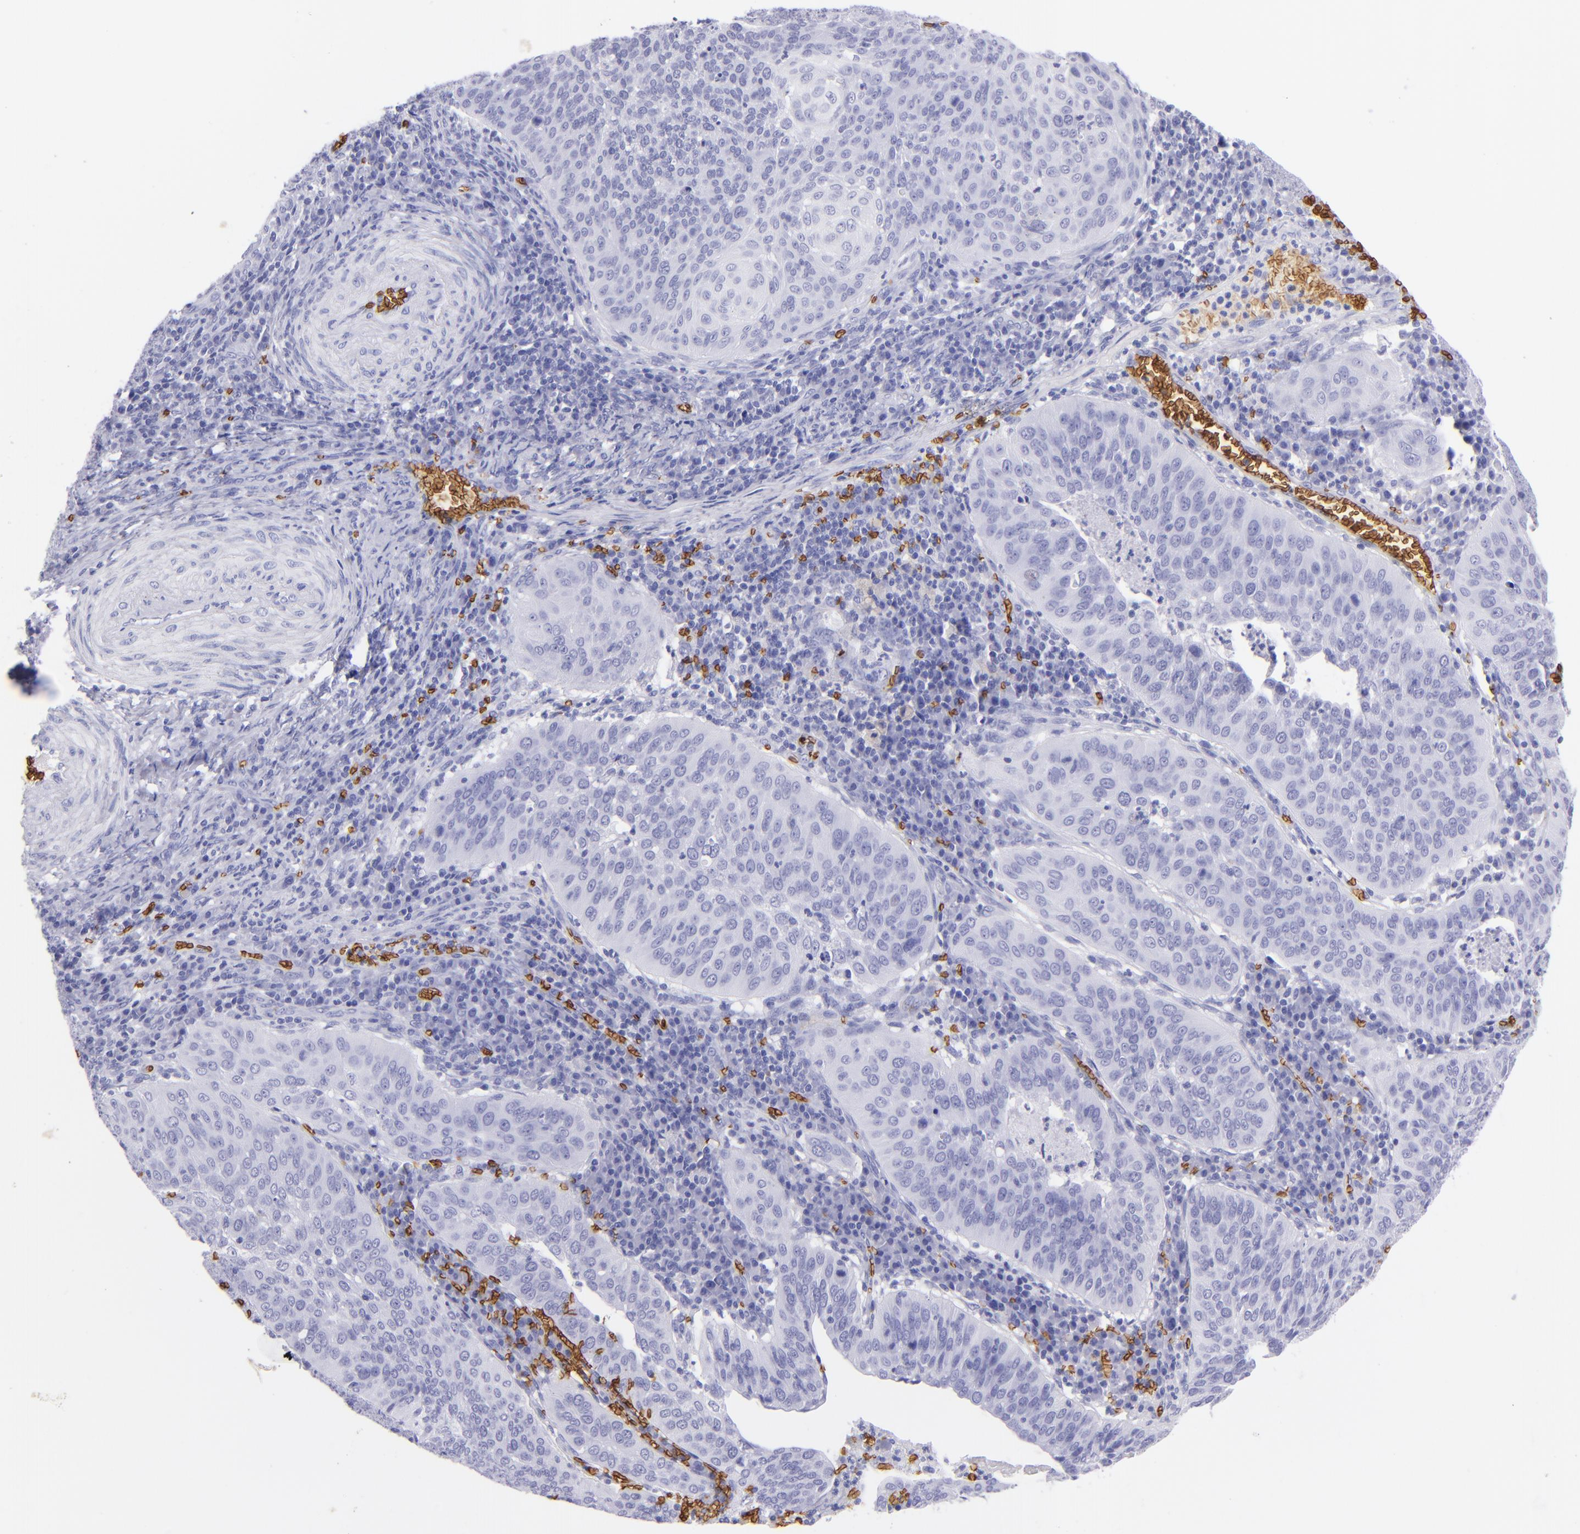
{"staining": {"intensity": "negative", "quantity": "none", "location": "none"}, "tissue": "cervical cancer", "cell_type": "Tumor cells", "image_type": "cancer", "snomed": [{"axis": "morphology", "description": "Squamous cell carcinoma, NOS"}, {"axis": "topography", "description": "Cervix"}], "caption": "Tumor cells show no significant staining in cervical squamous cell carcinoma.", "gene": "GYPA", "patient": {"sex": "female", "age": 39}}